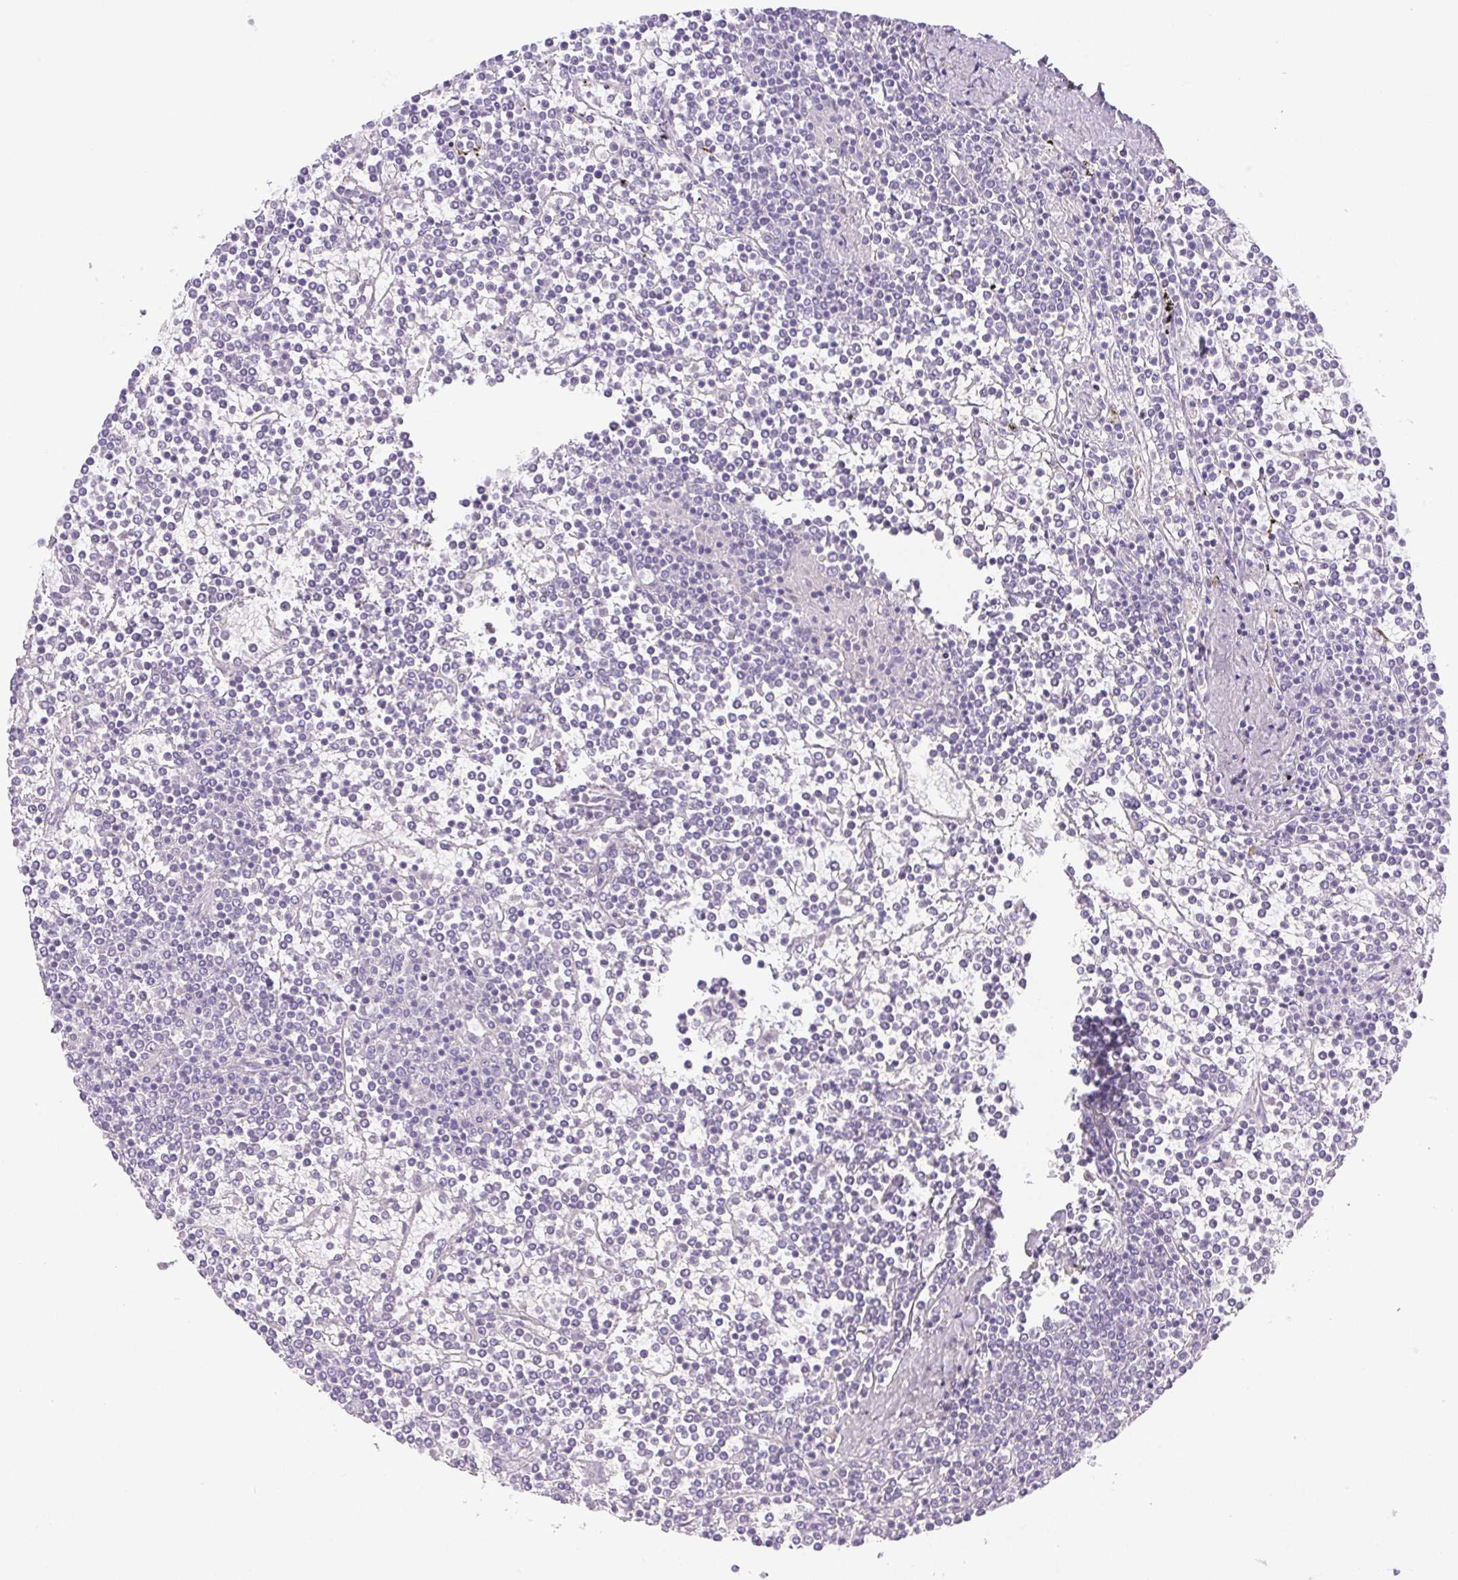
{"staining": {"intensity": "negative", "quantity": "none", "location": "none"}, "tissue": "lymphoma", "cell_type": "Tumor cells", "image_type": "cancer", "snomed": [{"axis": "morphology", "description": "Malignant lymphoma, non-Hodgkin's type, Low grade"}, {"axis": "topography", "description": "Spleen"}], "caption": "High magnification brightfield microscopy of lymphoma stained with DAB (3,3'-diaminobenzidine) (brown) and counterstained with hematoxylin (blue): tumor cells show no significant expression.", "gene": "PNLIP", "patient": {"sex": "female", "age": 19}}